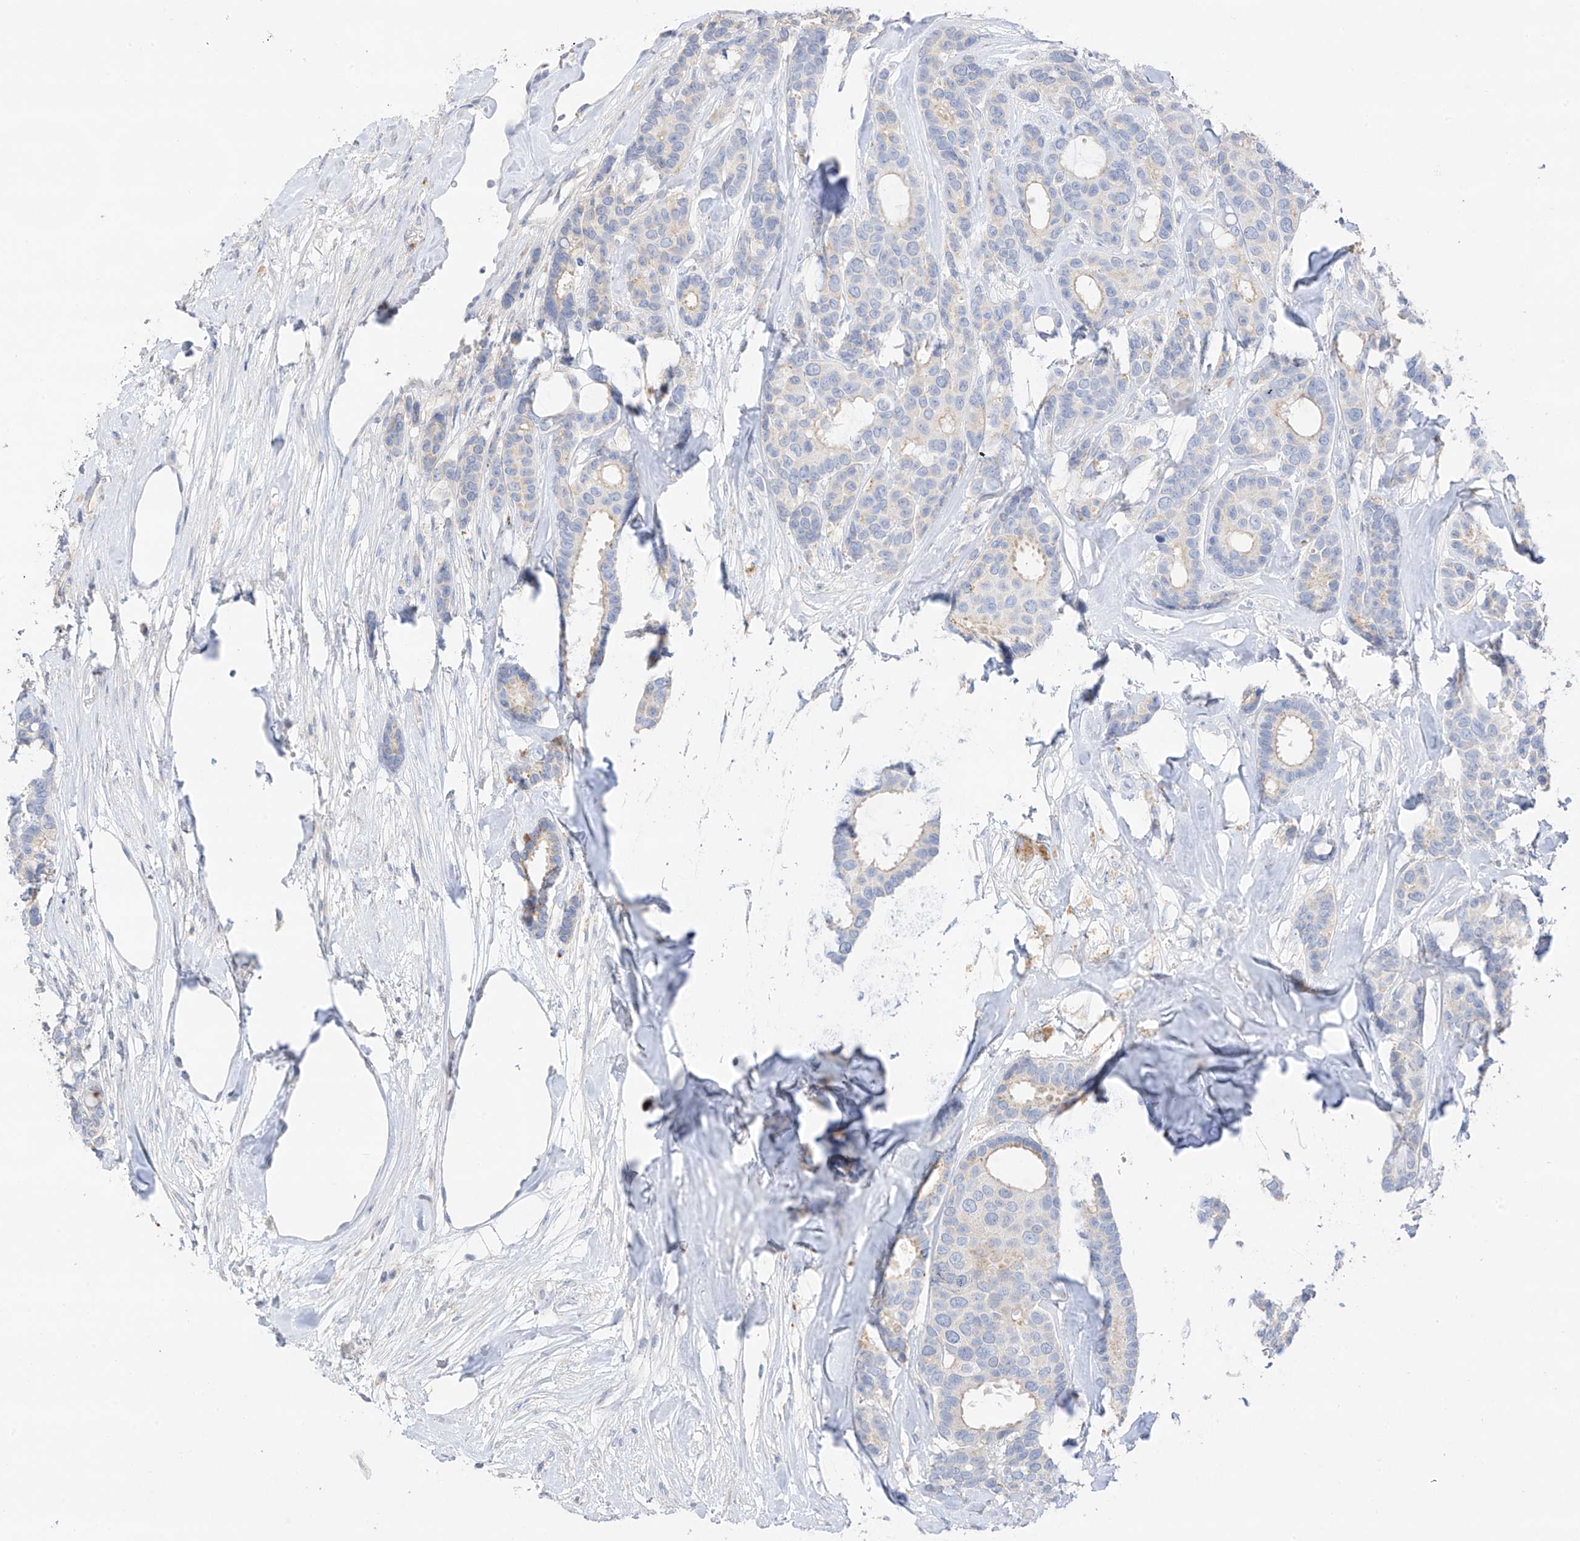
{"staining": {"intensity": "negative", "quantity": "none", "location": "none"}, "tissue": "breast cancer", "cell_type": "Tumor cells", "image_type": "cancer", "snomed": [{"axis": "morphology", "description": "Duct carcinoma"}, {"axis": "topography", "description": "Breast"}], "caption": "This is an immunohistochemistry (IHC) image of breast infiltrating ductal carcinoma. There is no expression in tumor cells.", "gene": "CAPN13", "patient": {"sex": "female", "age": 87}}